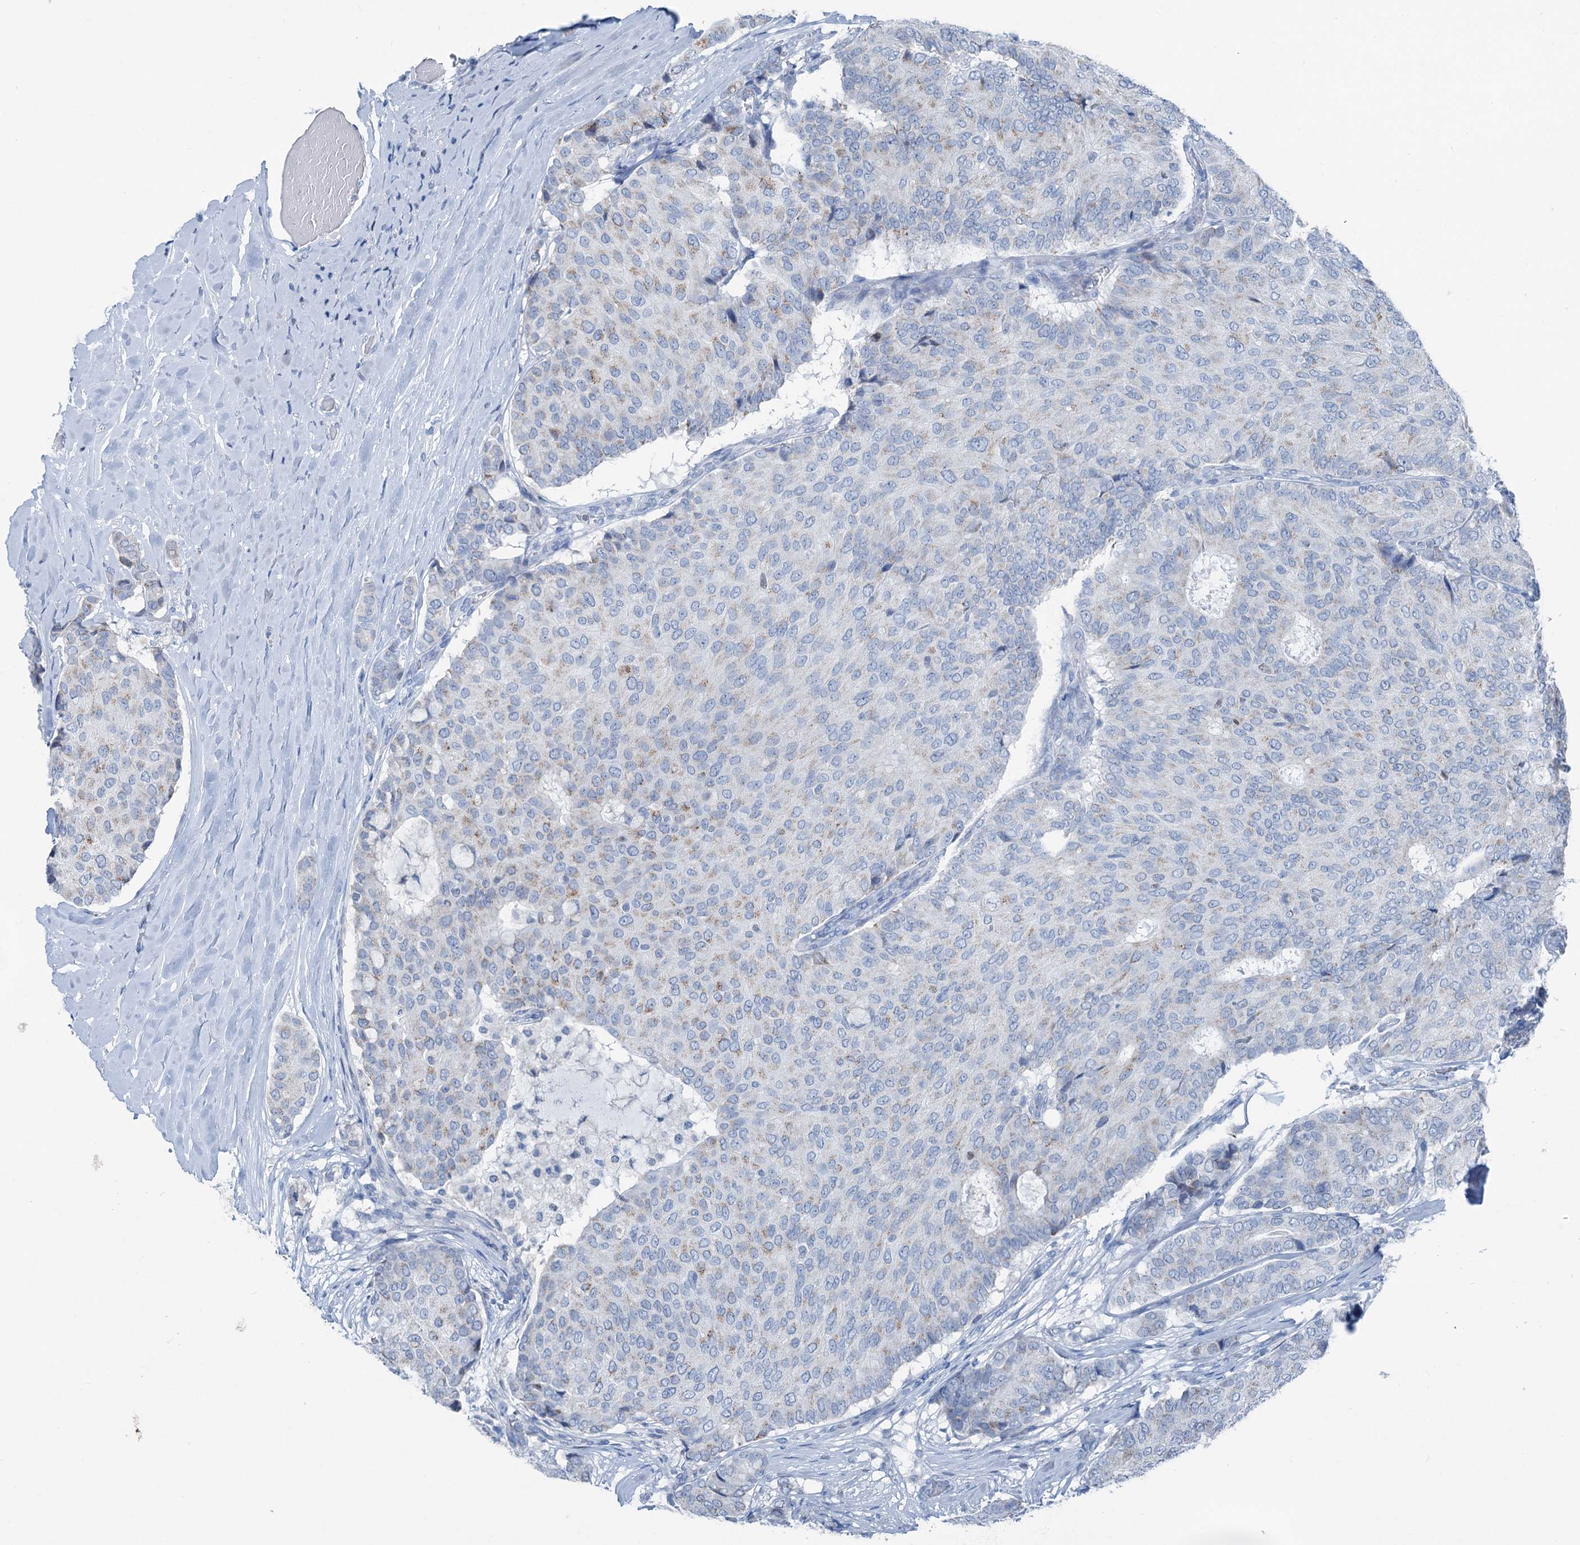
{"staining": {"intensity": "weak", "quantity": "<25%", "location": "cytoplasmic/membranous"}, "tissue": "breast cancer", "cell_type": "Tumor cells", "image_type": "cancer", "snomed": [{"axis": "morphology", "description": "Duct carcinoma"}, {"axis": "topography", "description": "Breast"}], "caption": "Tumor cells show no significant positivity in breast infiltrating ductal carcinoma.", "gene": "ELP4", "patient": {"sex": "female", "age": 75}}